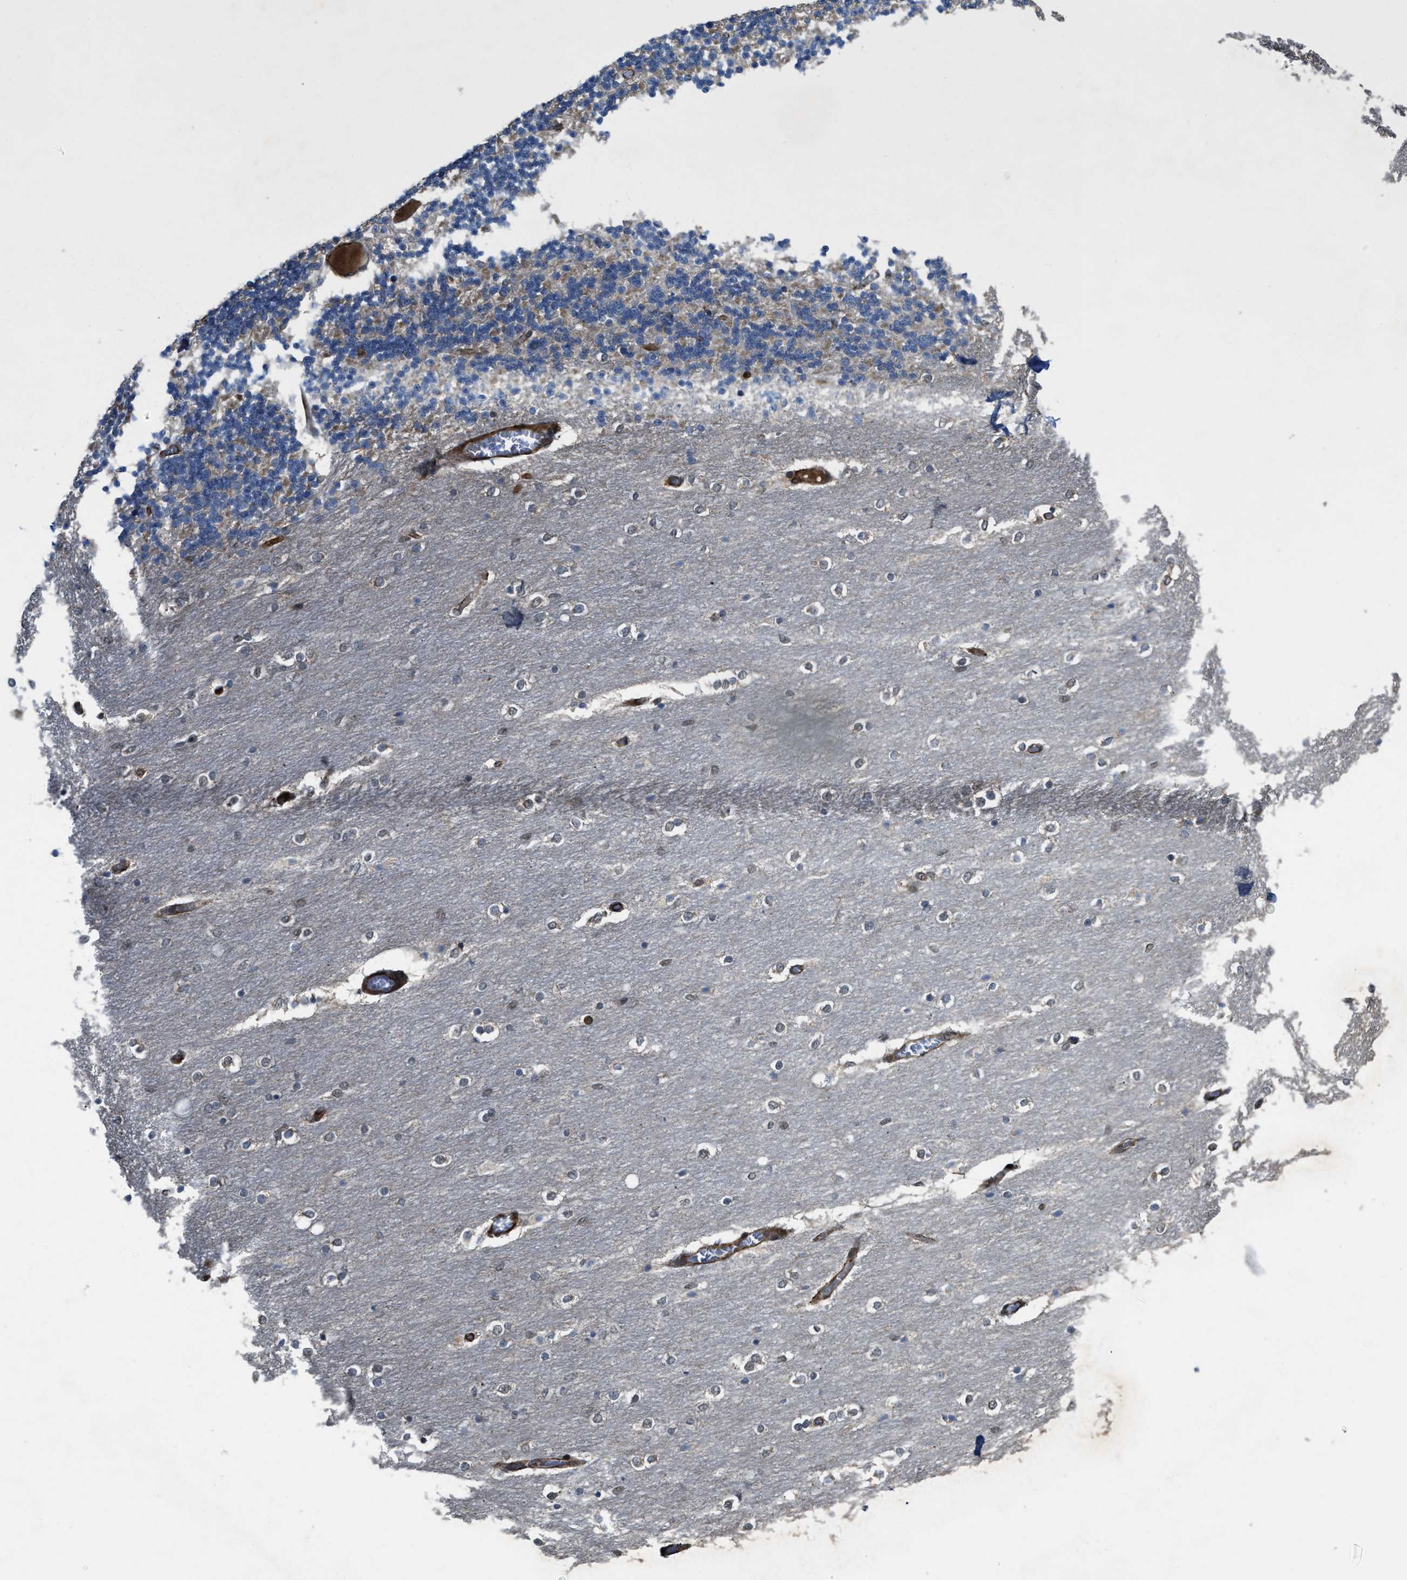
{"staining": {"intensity": "moderate", "quantity": "<25%", "location": "cytoplasmic/membranous"}, "tissue": "cerebellum", "cell_type": "Cells in granular layer", "image_type": "normal", "snomed": [{"axis": "morphology", "description": "Normal tissue, NOS"}, {"axis": "topography", "description": "Cerebellum"}], "caption": "A high-resolution micrograph shows immunohistochemistry (IHC) staining of benign cerebellum, which displays moderate cytoplasmic/membranous expression in approximately <25% of cells in granular layer.", "gene": "DPF2", "patient": {"sex": "female", "age": 54}}